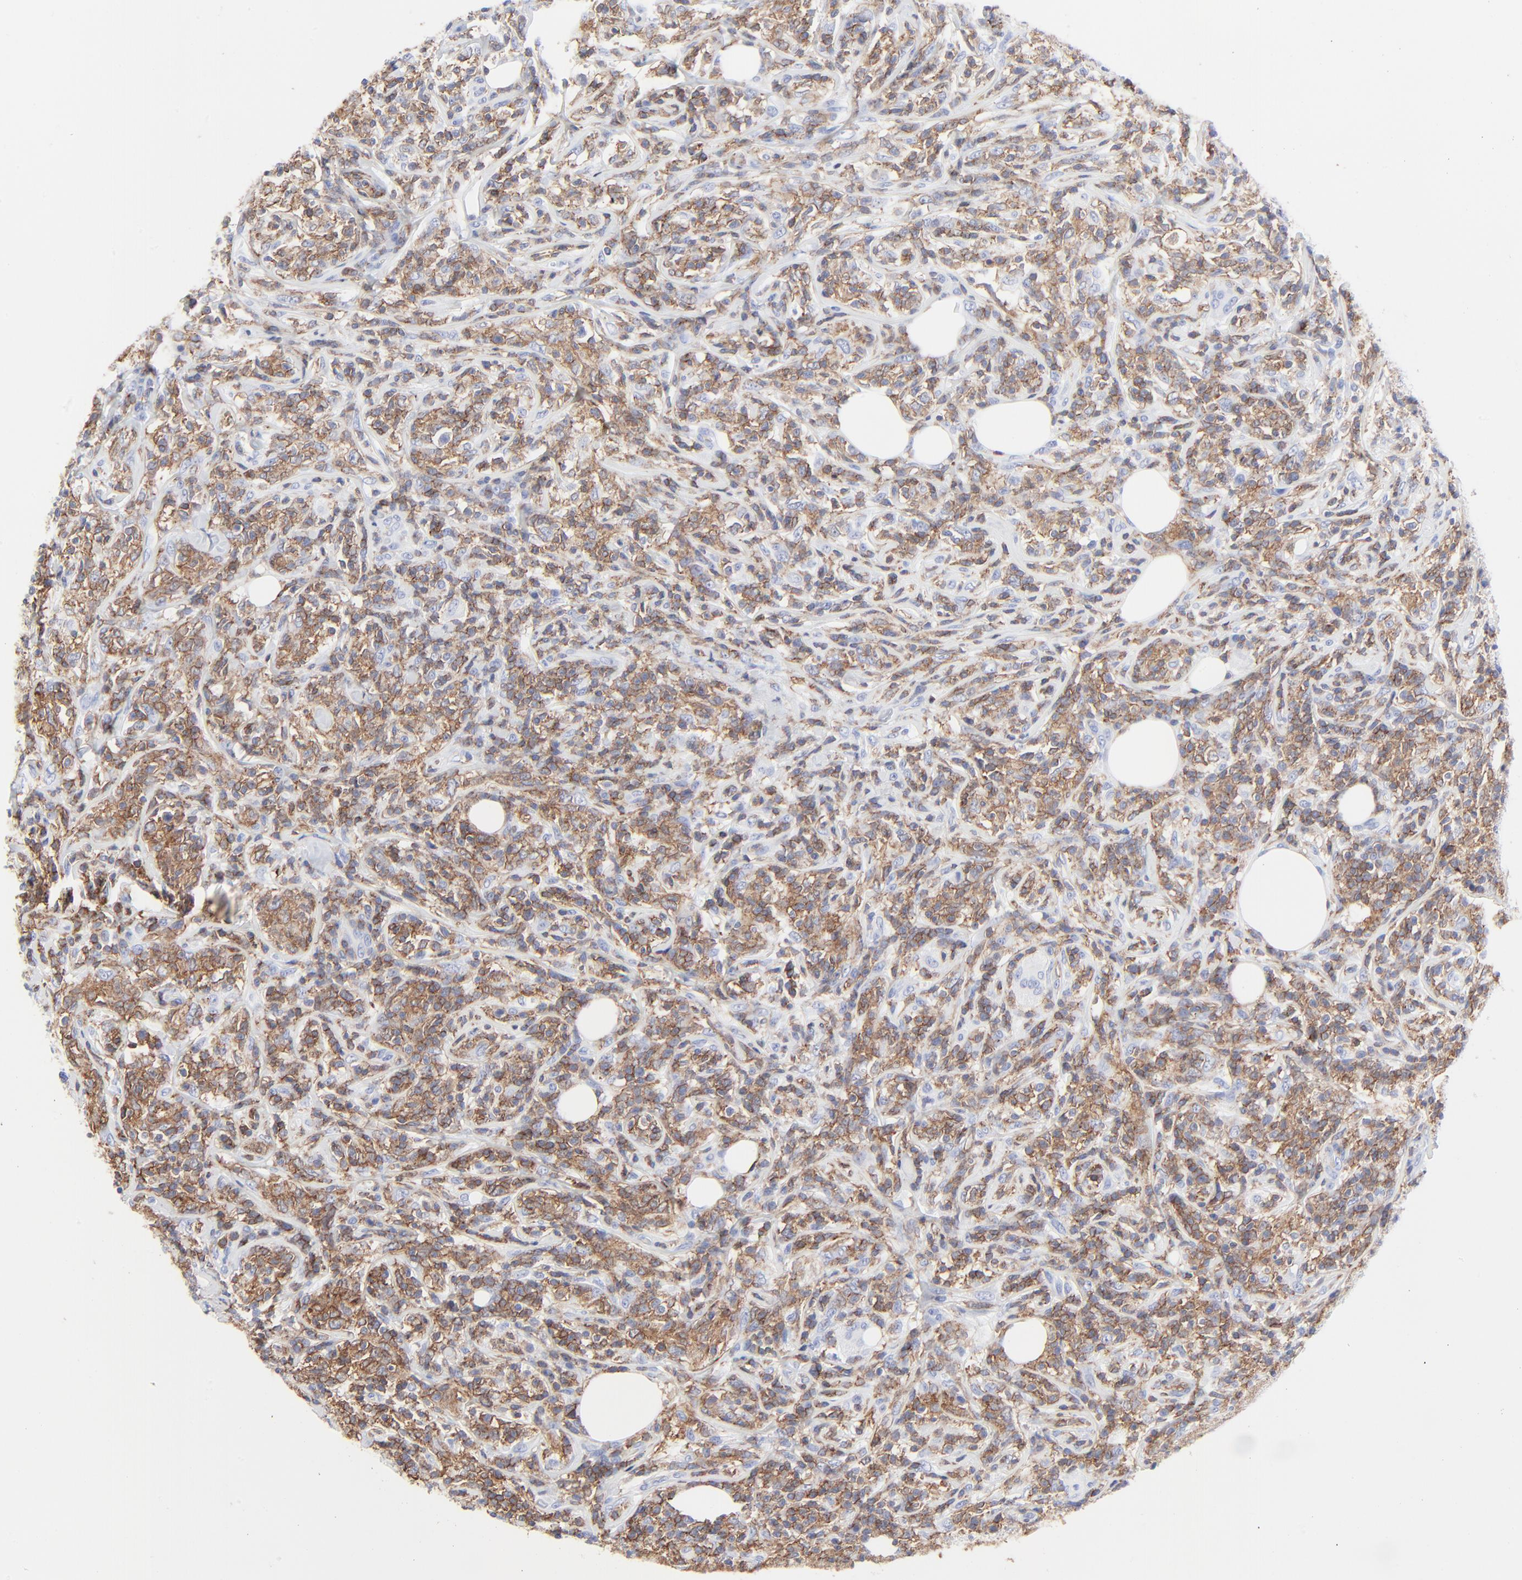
{"staining": {"intensity": "moderate", "quantity": ">75%", "location": "cytoplasmic/membranous"}, "tissue": "lymphoma", "cell_type": "Tumor cells", "image_type": "cancer", "snomed": [{"axis": "morphology", "description": "Malignant lymphoma, non-Hodgkin's type, High grade"}, {"axis": "topography", "description": "Lymph node"}], "caption": "This micrograph demonstrates lymphoma stained with immunohistochemistry to label a protein in brown. The cytoplasmic/membranous of tumor cells show moderate positivity for the protein. Nuclei are counter-stained blue.", "gene": "LCK", "patient": {"sex": "female", "age": 84}}